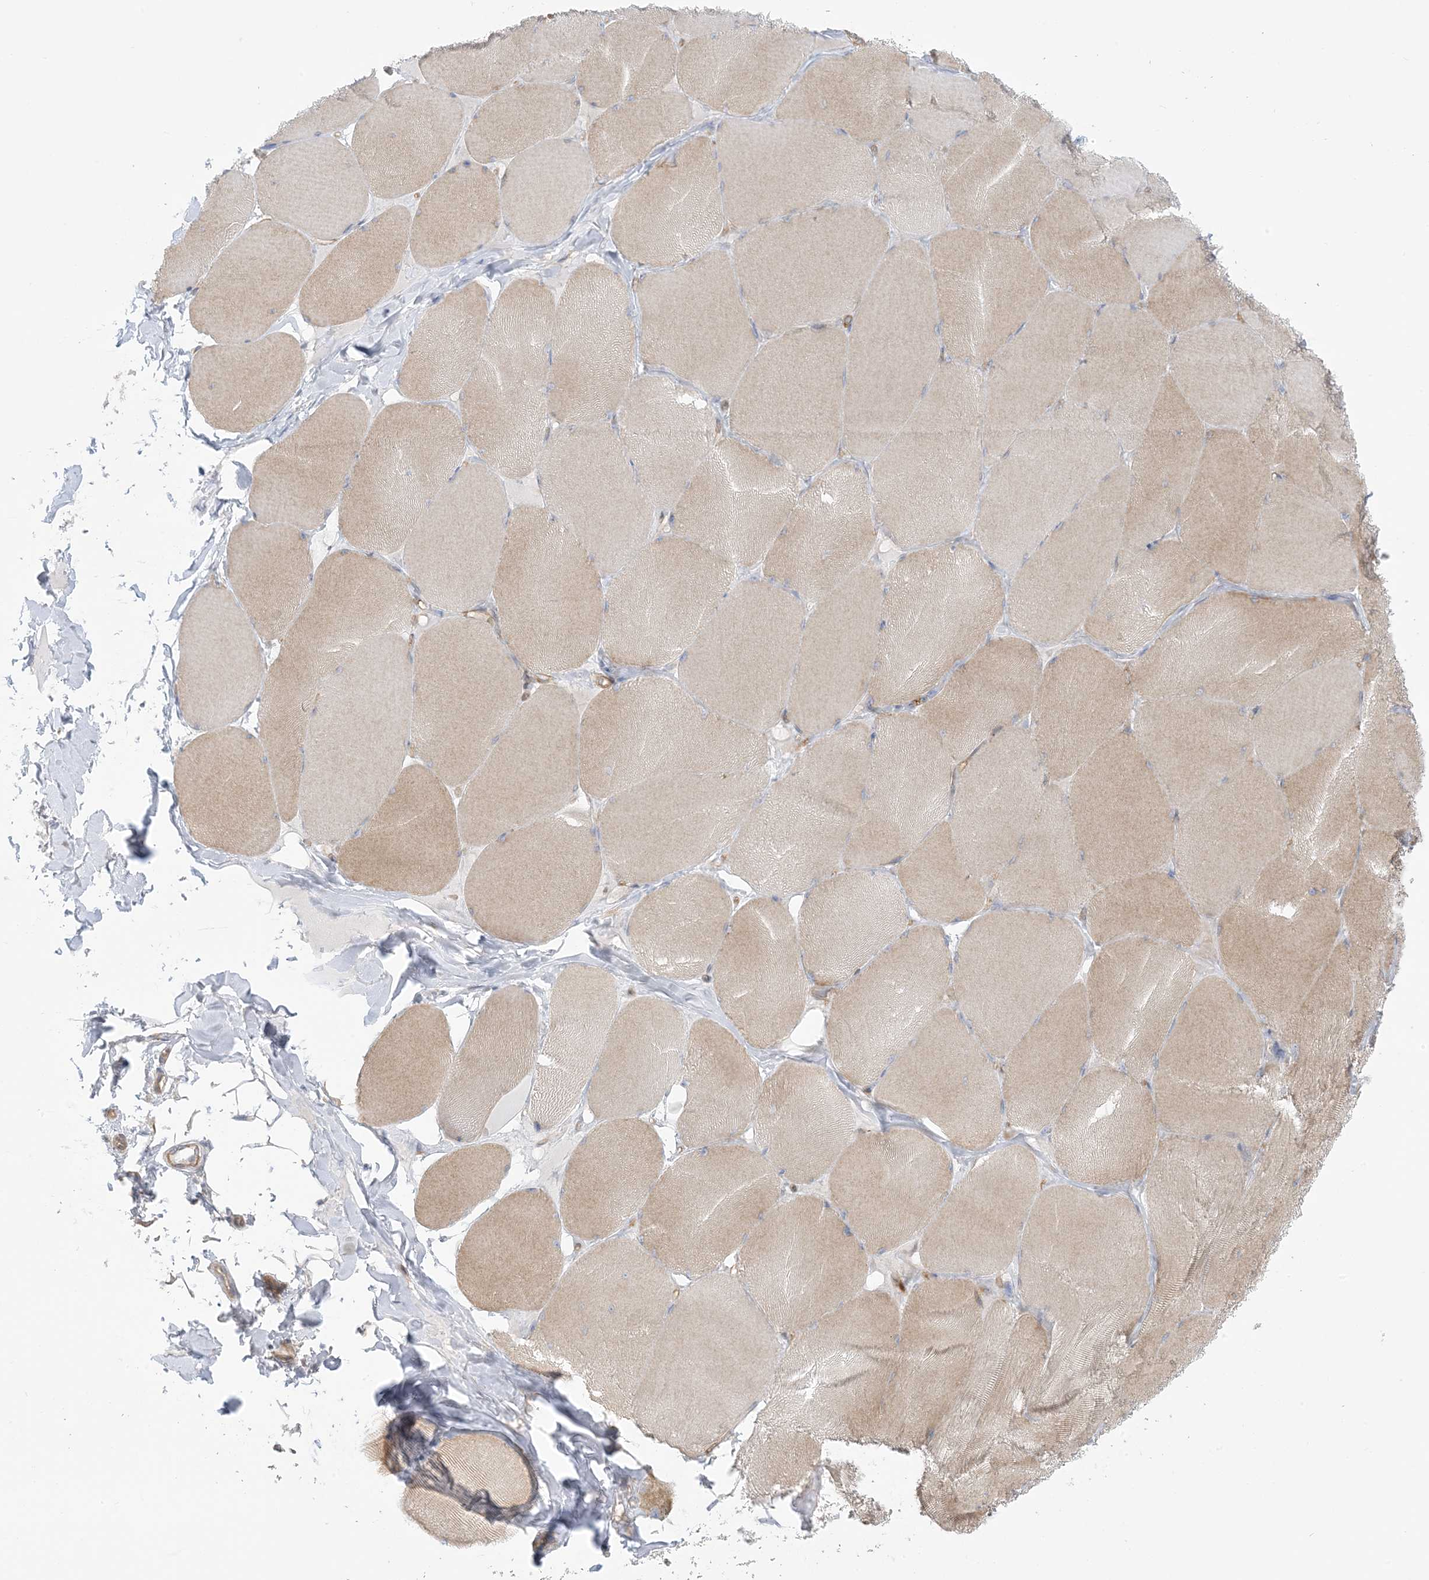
{"staining": {"intensity": "weak", "quantity": "25%-75%", "location": "cytoplasmic/membranous"}, "tissue": "skeletal muscle", "cell_type": "Myocytes", "image_type": "normal", "snomed": [{"axis": "morphology", "description": "Normal tissue, NOS"}, {"axis": "topography", "description": "Skin"}, {"axis": "topography", "description": "Skeletal muscle"}], "caption": "Immunohistochemical staining of normal skeletal muscle demonstrates 25%-75% levels of weak cytoplasmic/membranous protein staining in approximately 25%-75% of myocytes. Nuclei are stained in blue.", "gene": "ICMT", "patient": {"sex": "male", "age": 83}}